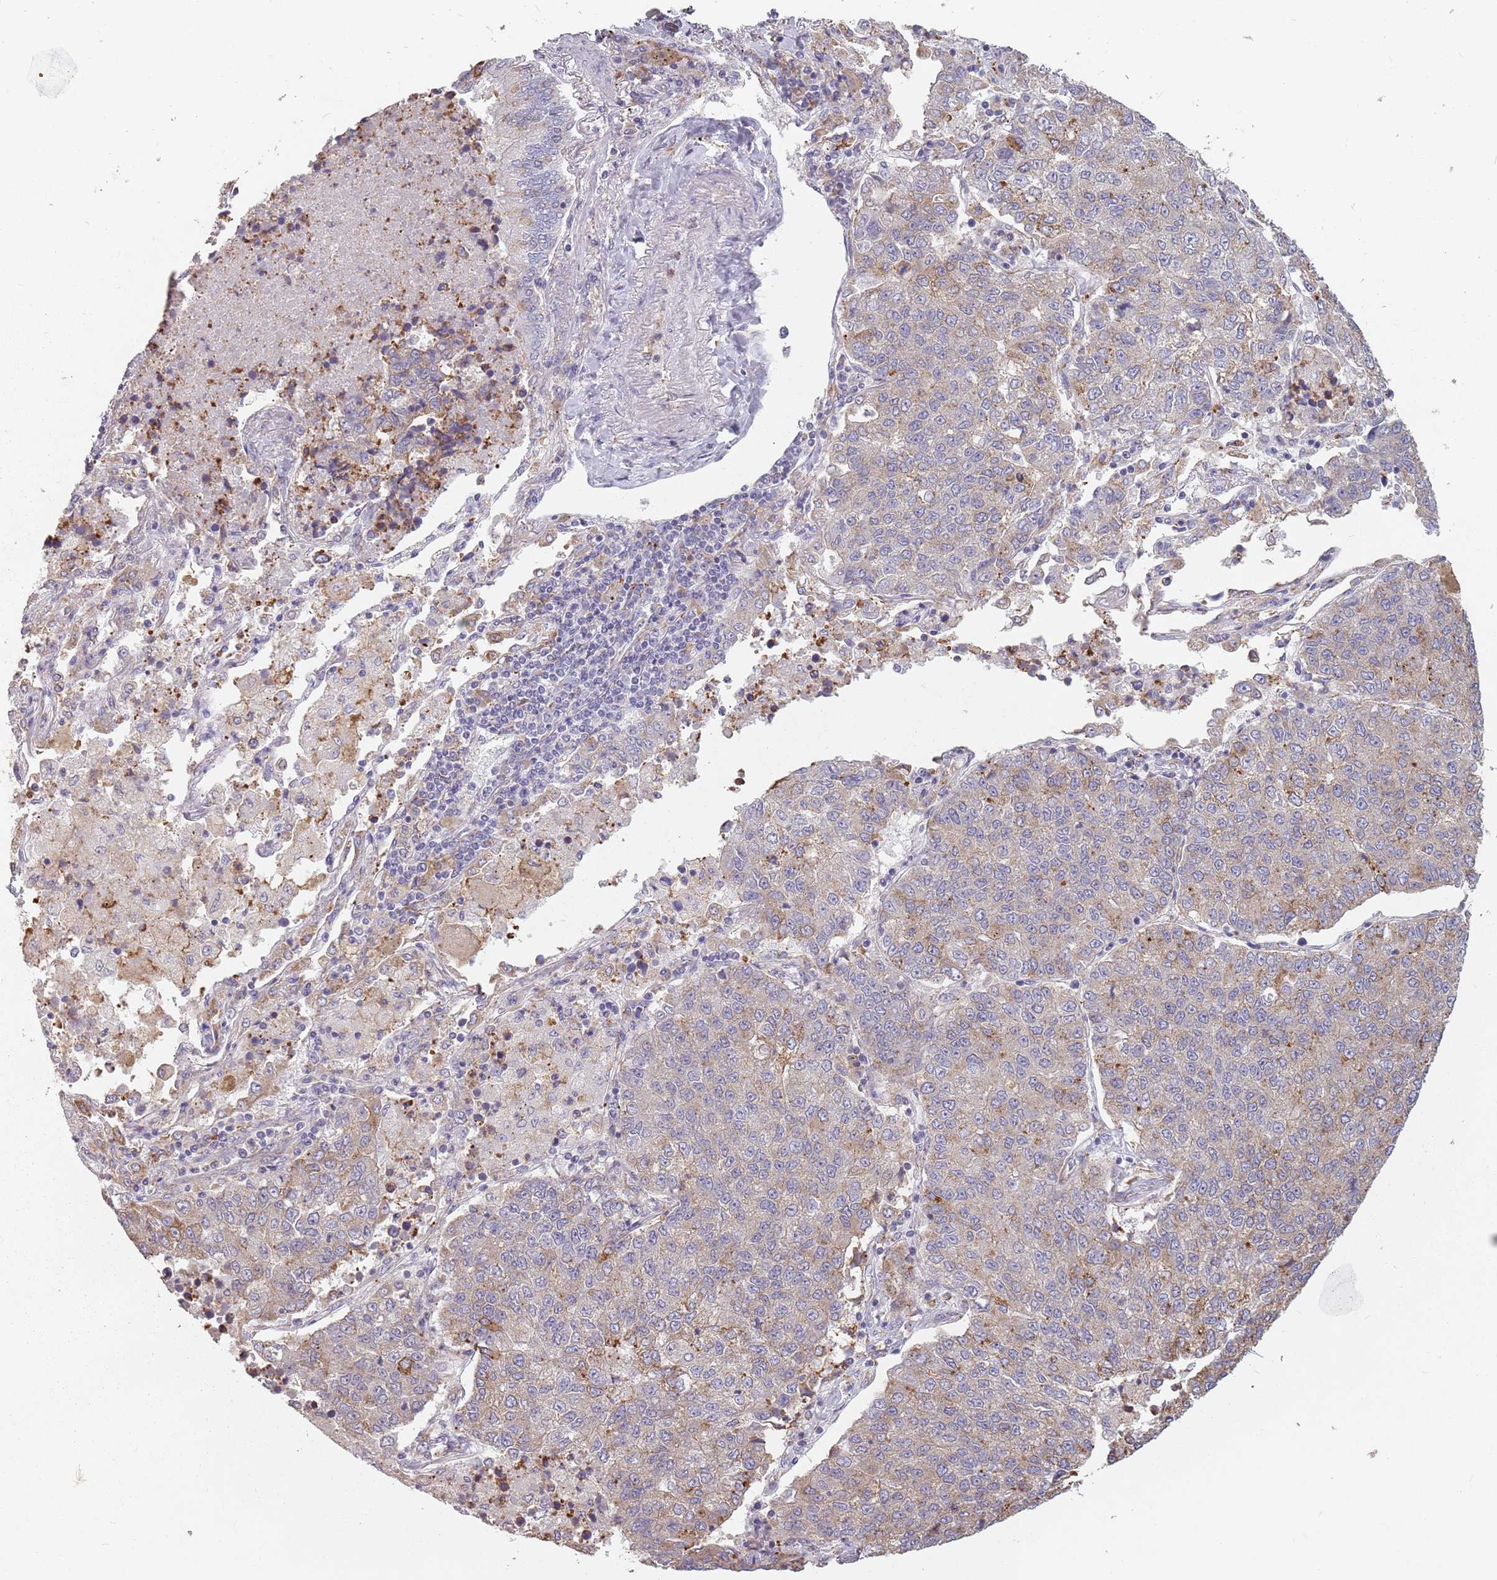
{"staining": {"intensity": "weak", "quantity": "<25%", "location": "cytoplasmic/membranous"}, "tissue": "lung cancer", "cell_type": "Tumor cells", "image_type": "cancer", "snomed": [{"axis": "morphology", "description": "Squamous cell carcinoma, NOS"}, {"axis": "topography", "description": "Lung"}], "caption": "The micrograph reveals no significant positivity in tumor cells of squamous cell carcinoma (lung).", "gene": "RPS9", "patient": {"sex": "female", "age": 70}}